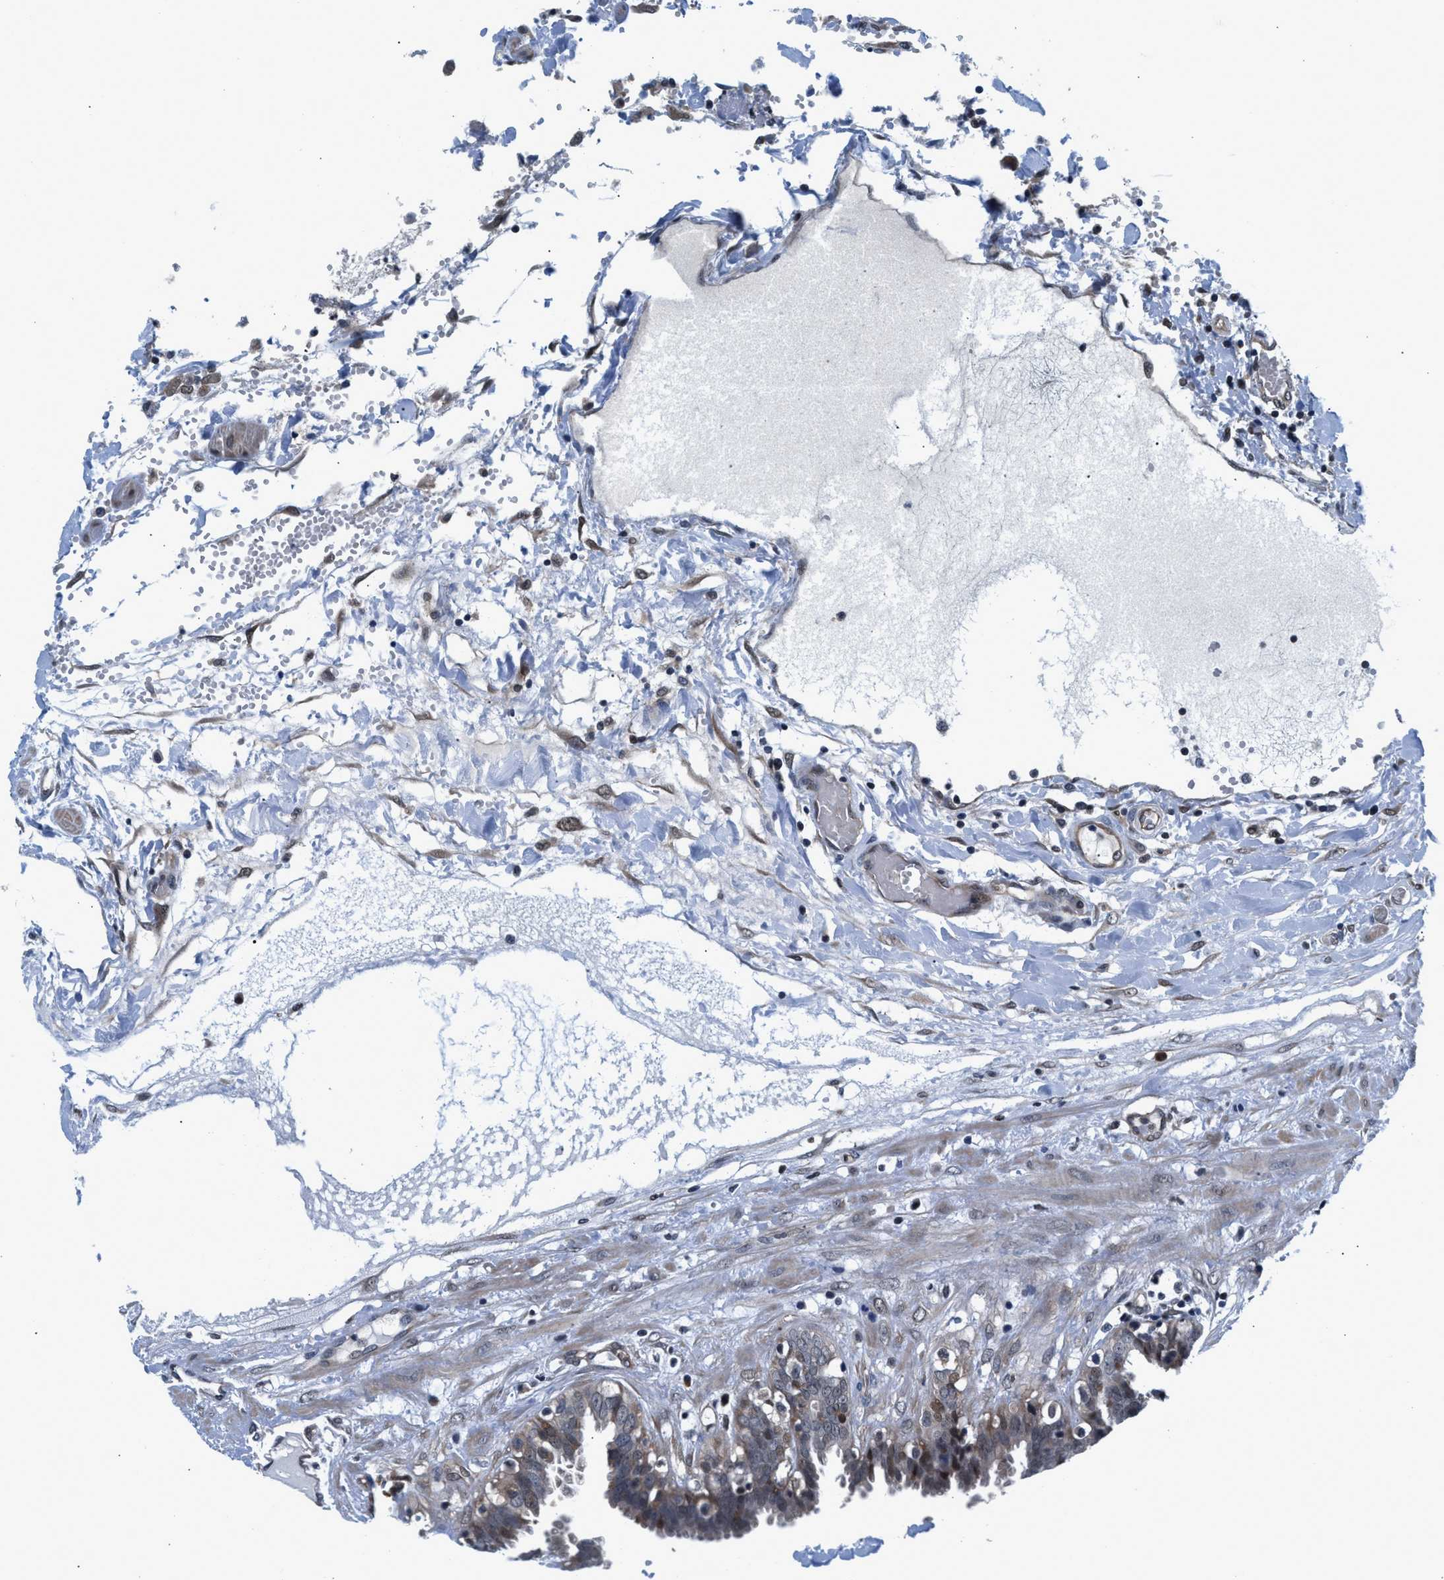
{"staining": {"intensity": "weak", "quantity": ">75%", "location": "cytoplasmic/membranous"}, "tissue": "fallopian tube", "cell_type": "Glandular cells", "image_type": "normal", "snomed": [{"axis": "morphology", "description": "Normal tissue, NOS"}, {"axis": "topography", "description": "Fallopian tube"}, {"axis": "topography", "description": "Placenta"}], "caption": "A high-resolution histopathology image shows immunohistochemistry (IHC) staining of normal fallopian tube, which displays weak cytoplasmic/membranous expression in approximately >75% of glandular cells. (IHC, brightfield microscopy, high magnification).", "gene": "PRPSAP2", "patient": {"sex": "female", "age": 32}}